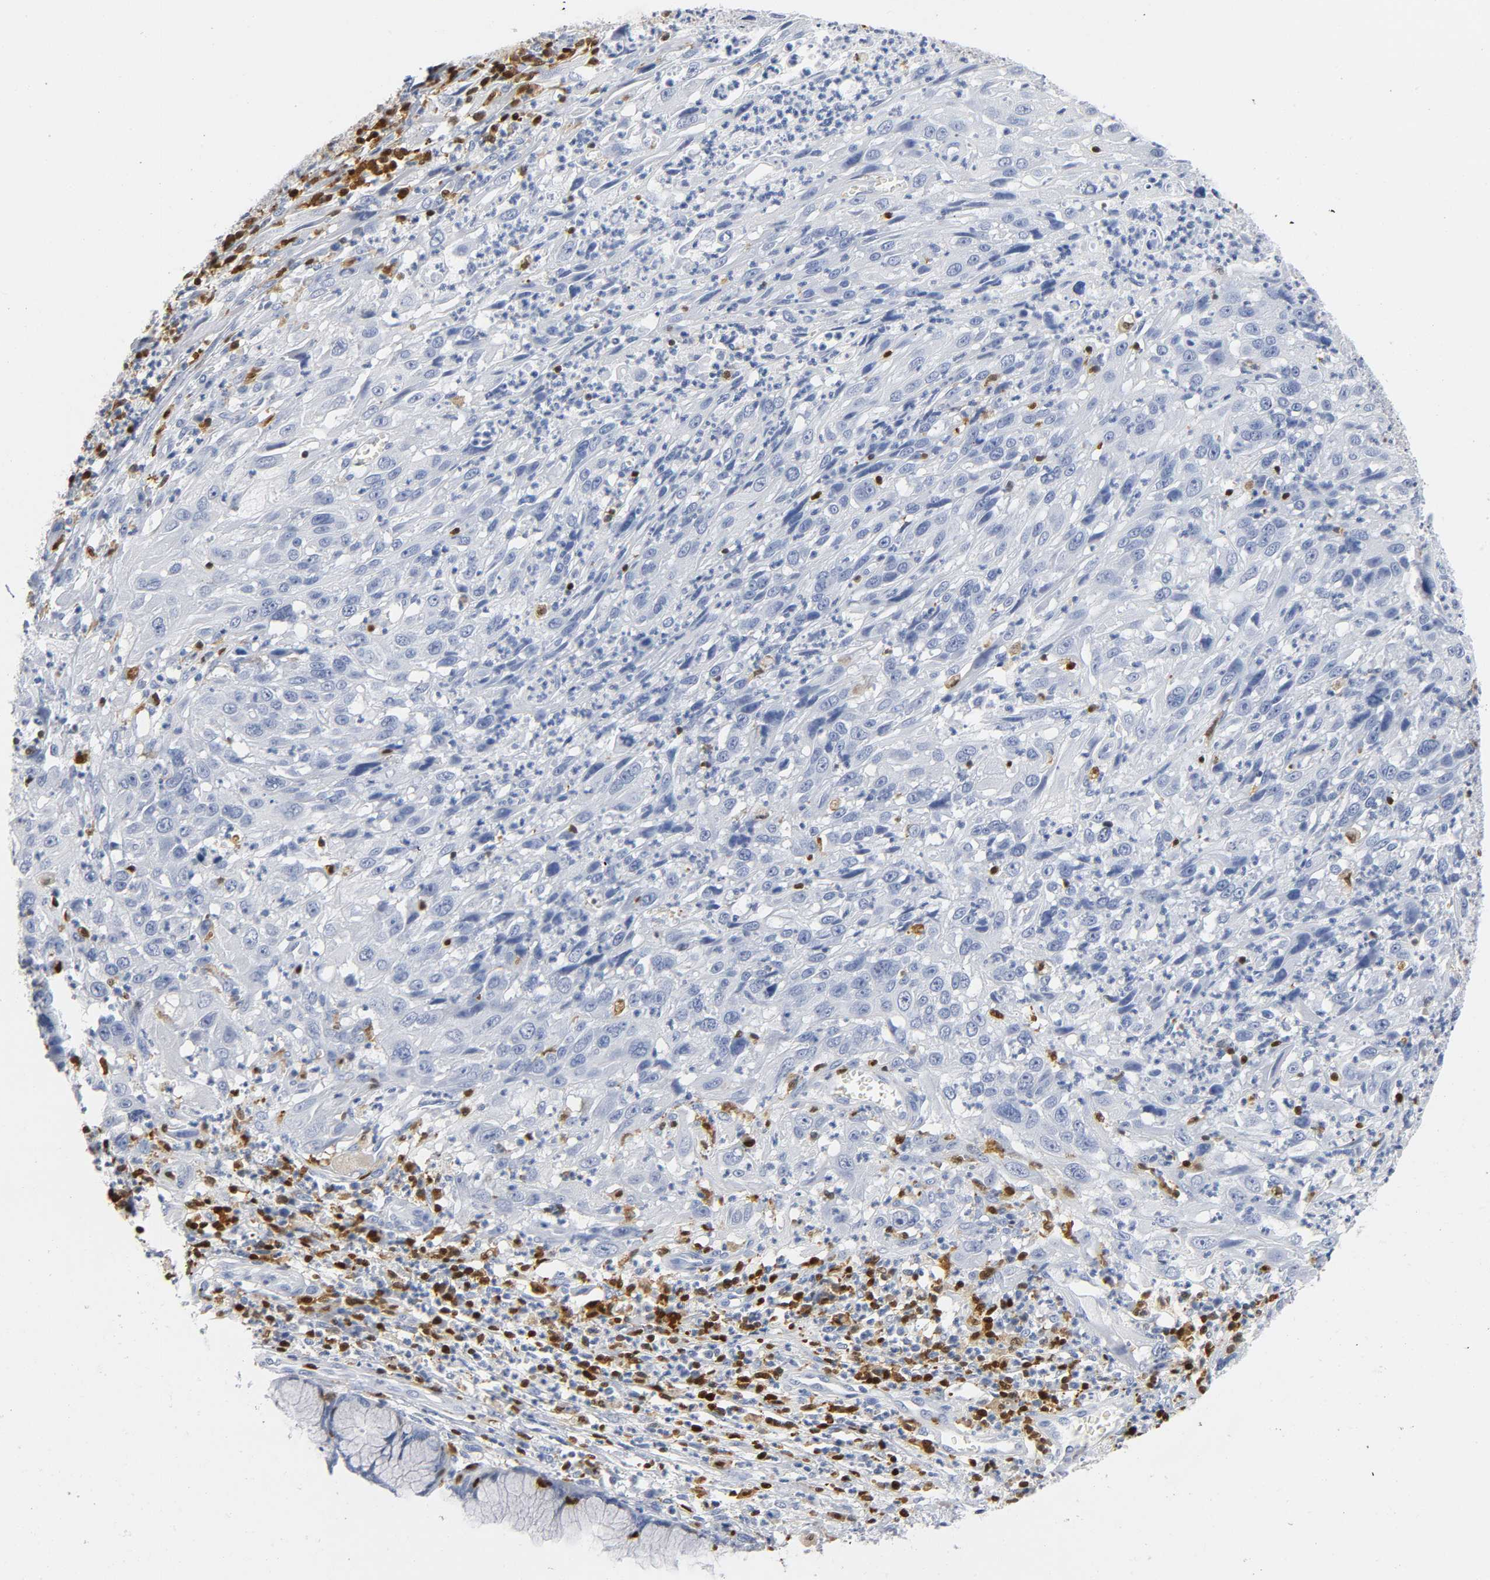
{"staining": {"intensity": "negative", "quantity": "none", "location": "none"}, "tissue": "cervical cancer", "cell_type": "Tumor cells", "image_type": "cancer", "snomed": [{"axis": "morphology", "description": "Squamous cell carcinoma, NOS"}, {"axis": "topography", "description": "Cervix"}], "caption": "Cervical cancer stained for a protein using immunohistochemistry reveals no expression tumor cells.", "gene": "DOK2", "patient": {"sex": "female", "age": 32}}